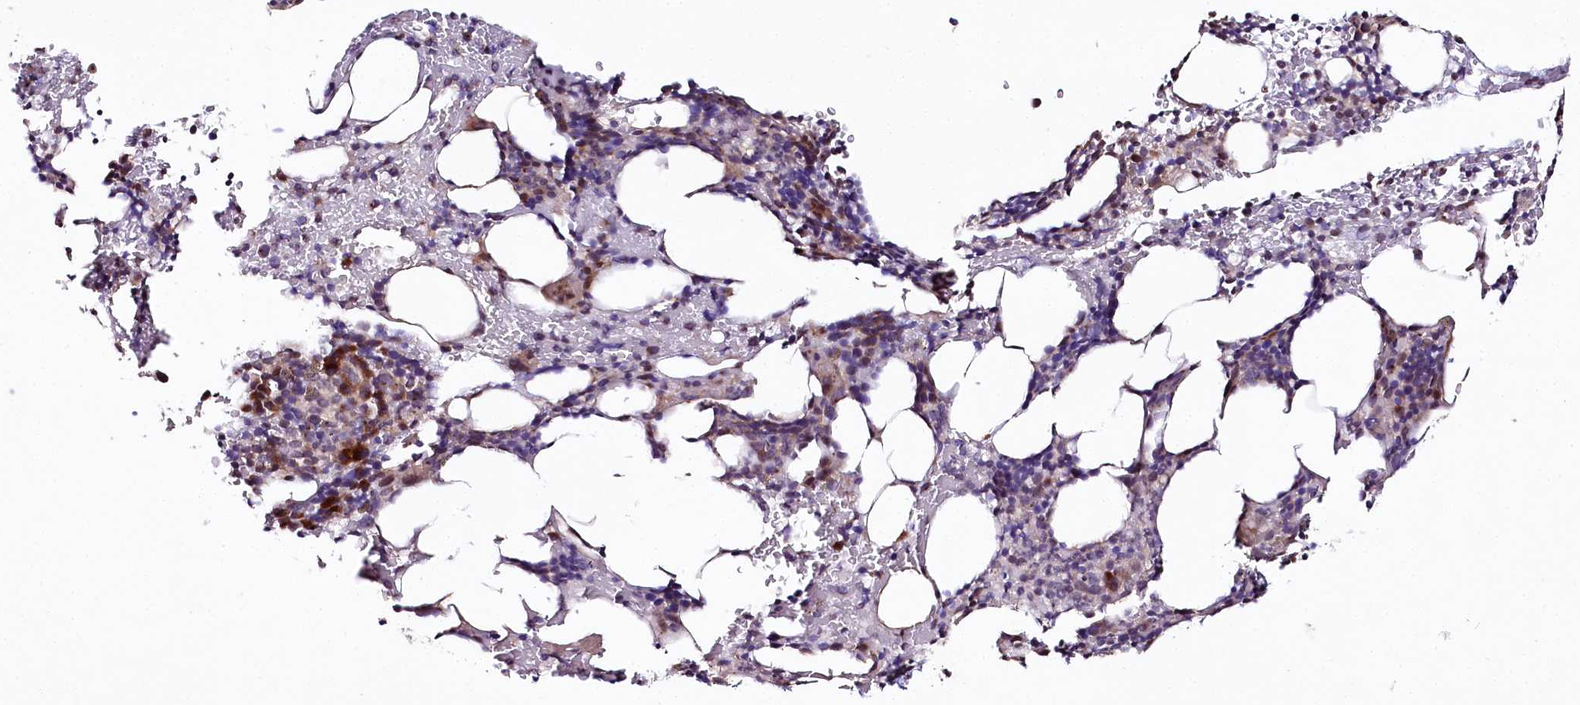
{"staining": {"intensity": "moderate", "quantity": "<25%", "location": "cytoplasmic/membranous"}, "tissue": "bone marrow", "cell_type": "Hematopoietic cells", "image_type": "normal", "snomed": [{"axis": "morphology", "description": "Normal tissue, NOS"}, {"axis": "topography", "description": "Bone marrow"}], "caption": "High-power microscopy captured an IHC image of normal bone marrow, revealing moderate cytoplasmic/membranous staining in approximately <25% of hematopoietic cells.", "gene": "PHLDB1", "patient": {"sex": "male", "age": 62}}